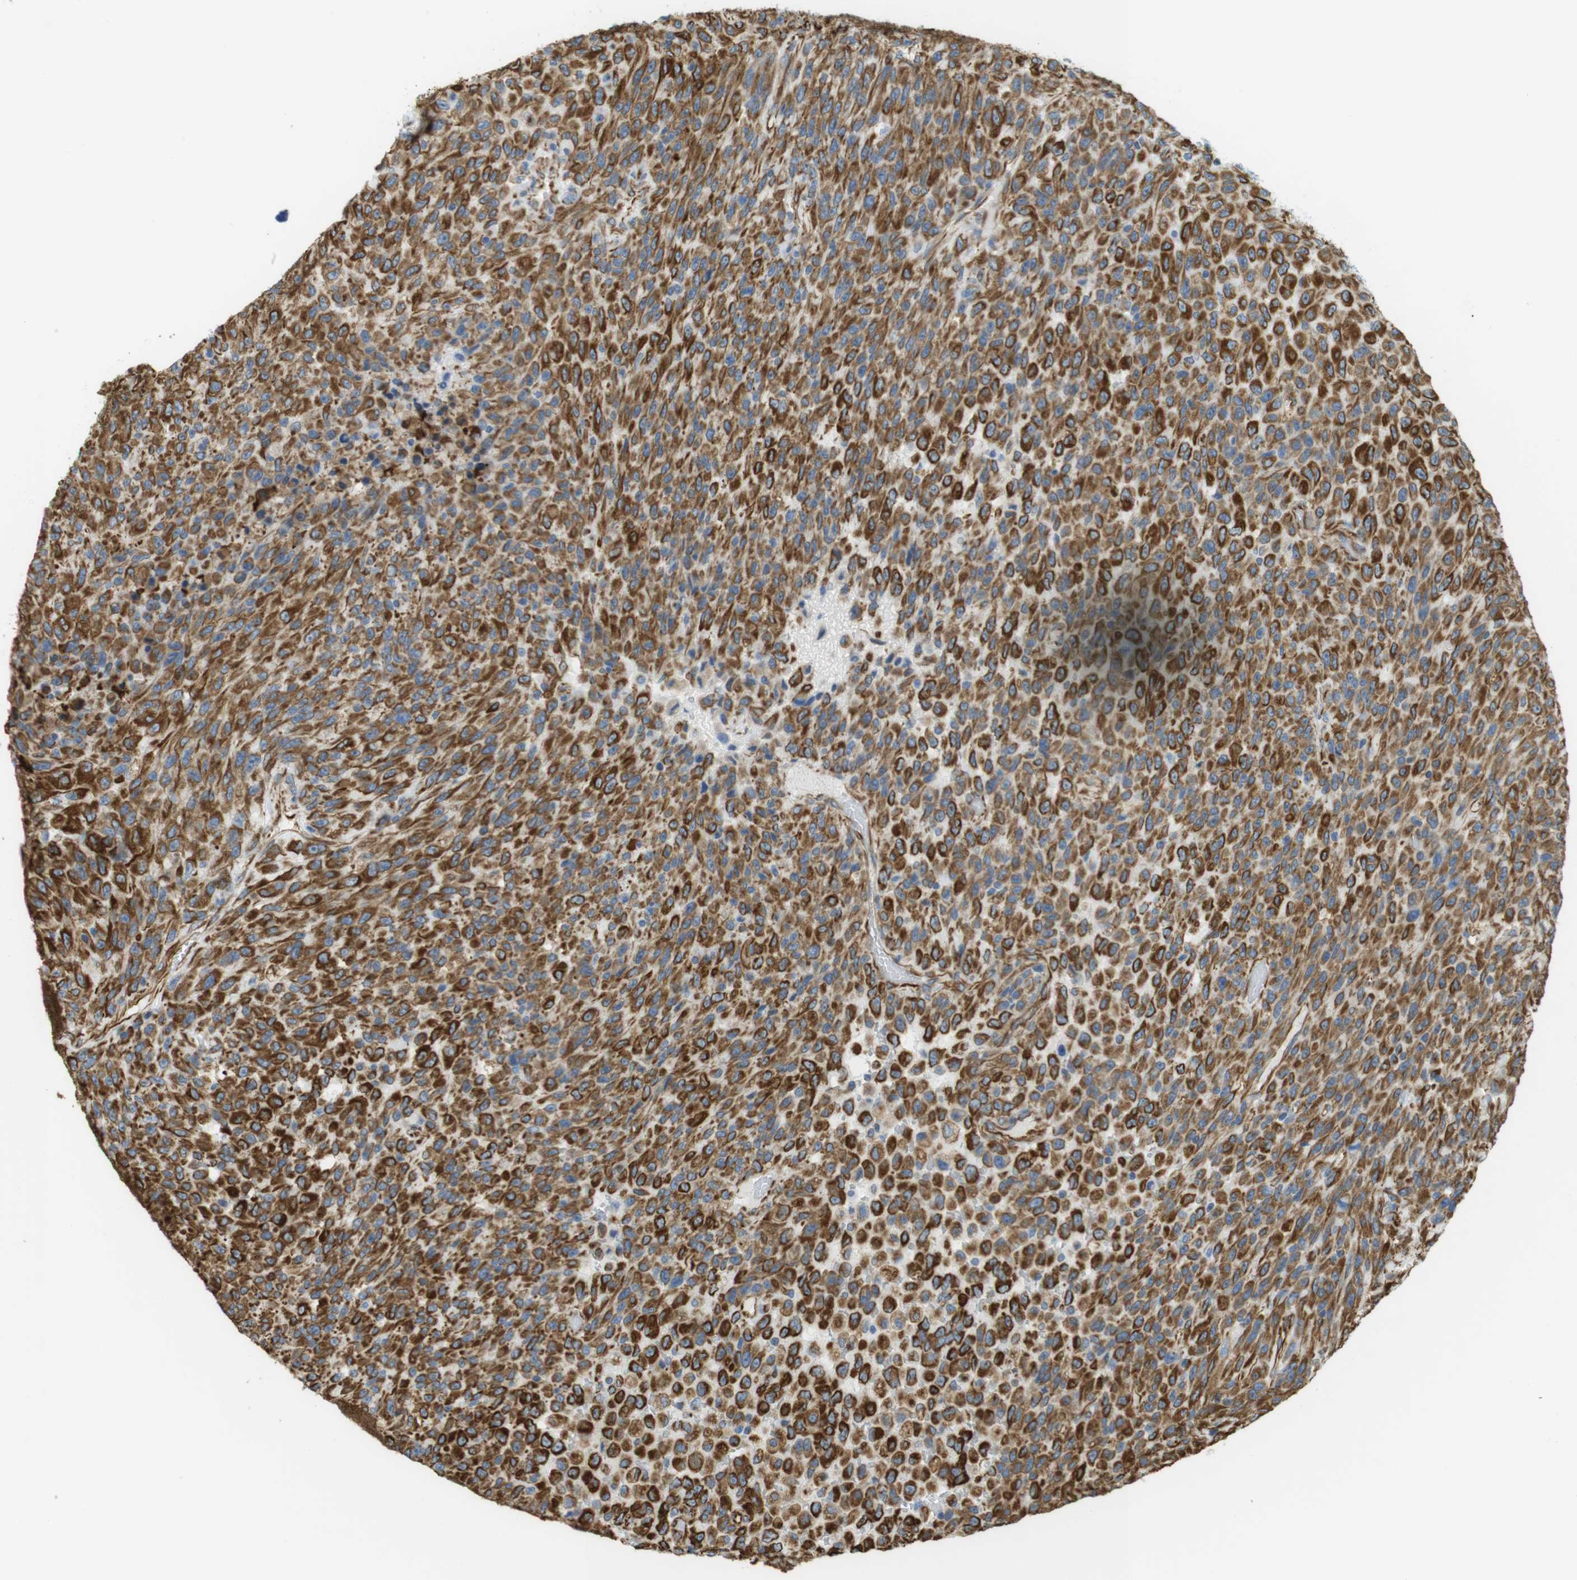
{"staining": {"intensity": "strong", "quantity": ">75%", "location": "cytoplasmic/membranous"}, "tissue": "urothelial cancer", "cell_type": "Tumor cells", "image_type": "cancer", "snomed": [{"axis": "morphology", "description": "Urothelial carcinoma, High grade"}, {"axis": "topography", "description": "Urinary bladder"}], "caption": "Immunohistochemistry (IHC) of urothelial carcinoma (high-grade) exhibits high levels of strong cytoplasmic/membranous staining in approximately >75% of tumor cells.", "gene": "MS4A10", "patient": {"sex": "male", "age": 66}}